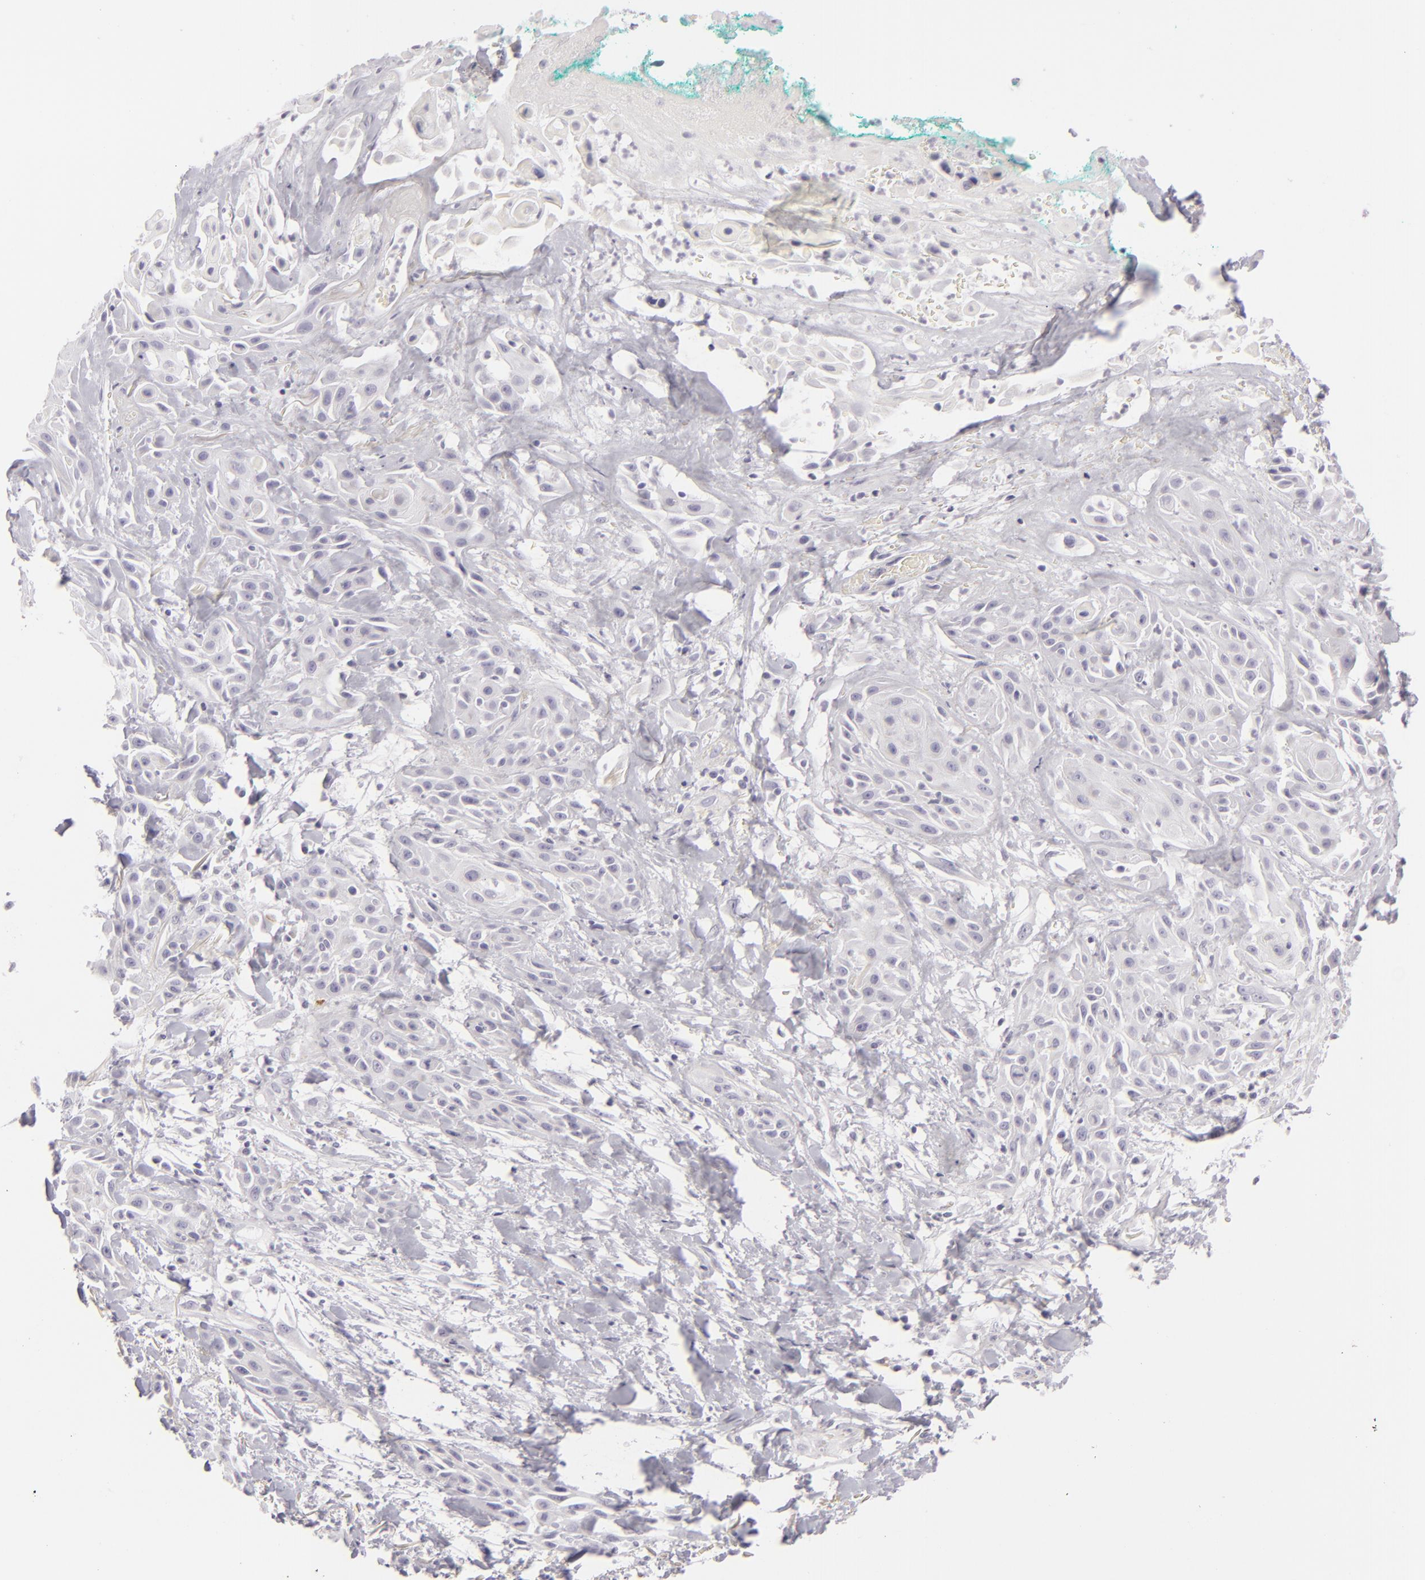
{"staining": {"intensity": "negative", "quantity": "none", "location": "none"}, "tissue": "skin cancer", "cell_type": "Tumor cells", "image_type": "cancer", "snomed": [{"axis": "morphology", "description": "Squamous cell carcinoma, NOS"}, {"axis": "topography", "description": "Skin"}, {"axis": "topography", "description": "Anal"}], "caption": "The immunohistochemistry (IHC) image has no significant staining in tumor cells of skin cancer (squamous cell carcinoma) tissue.", "gene": "CDX2", "patient": {"sex": "male", "age": 64}}